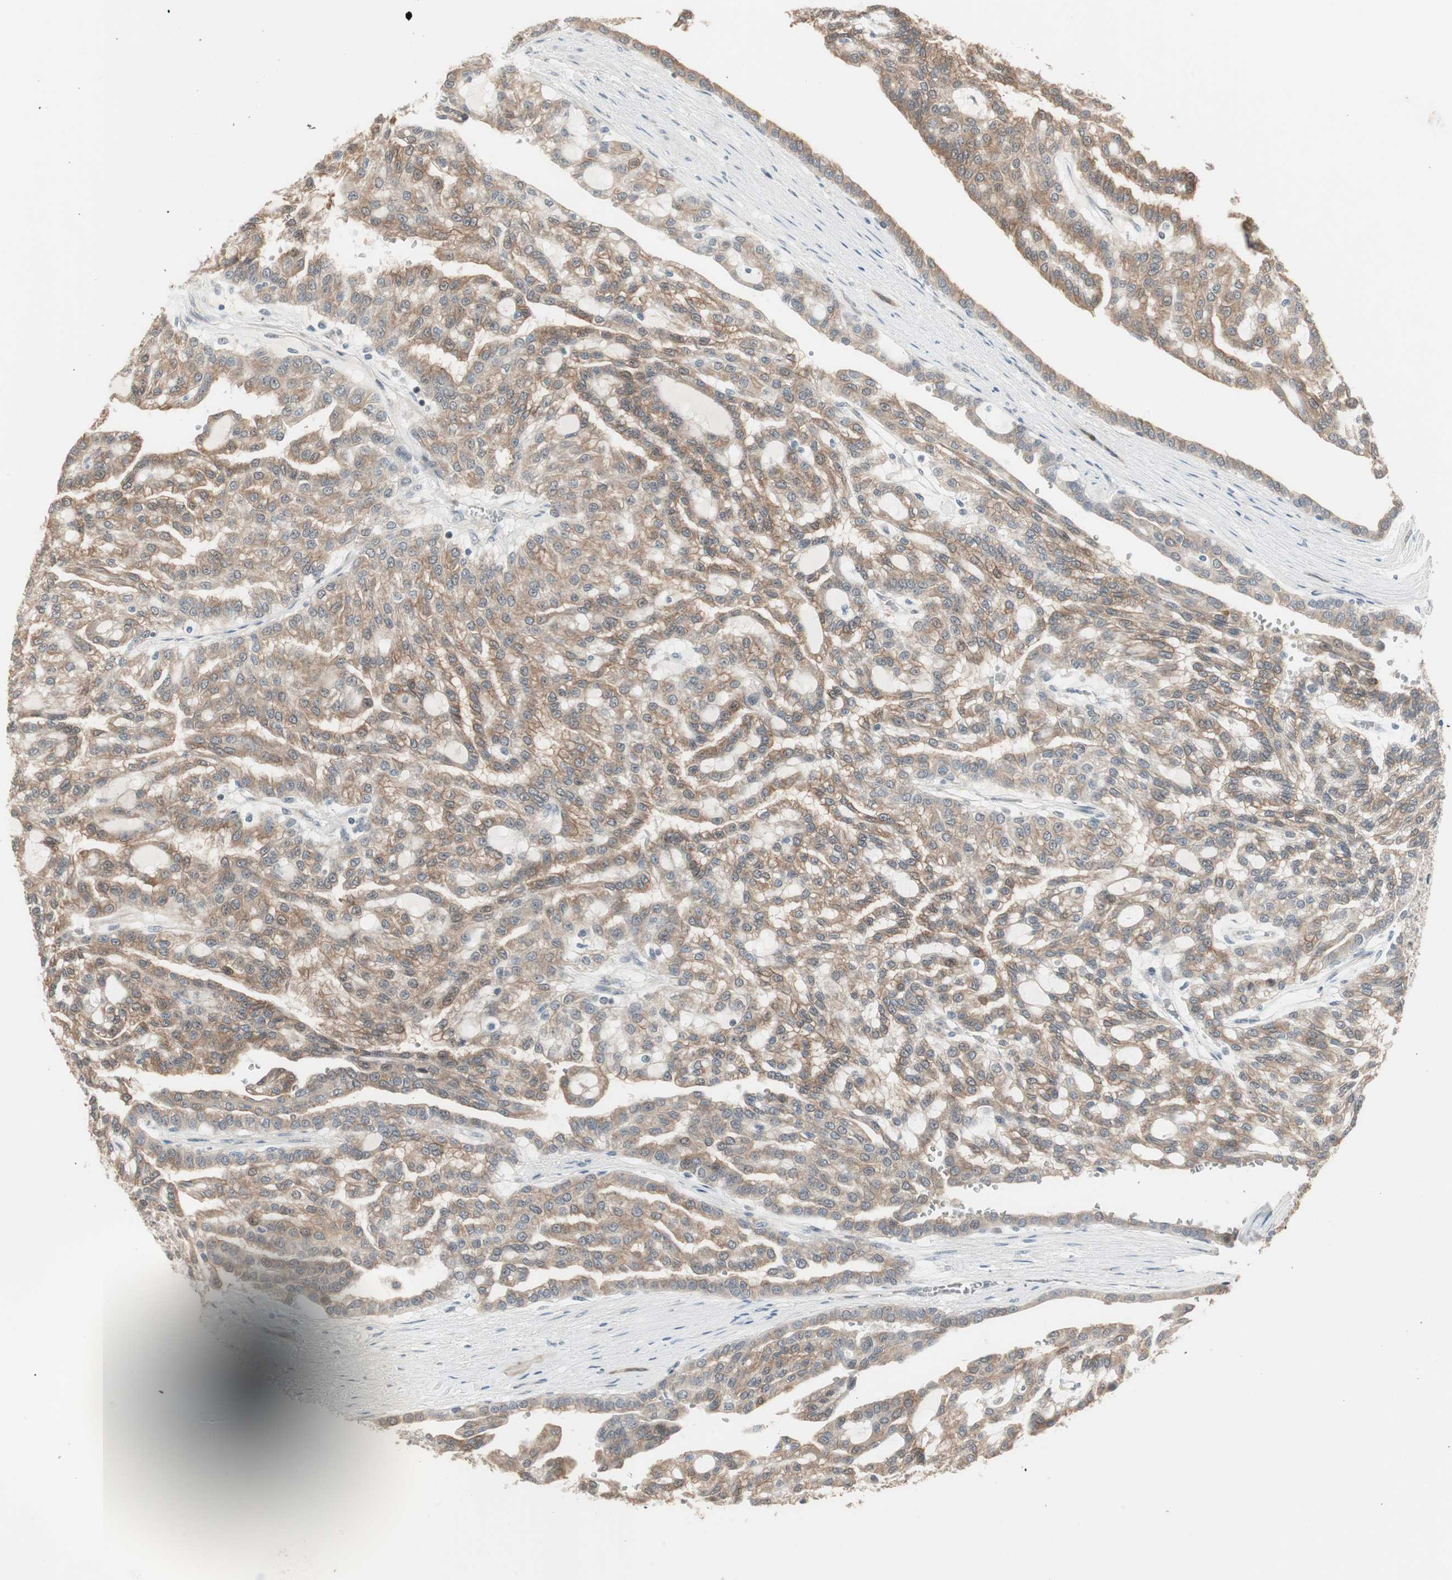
{"staining": {"intensity": "moderate", "quantity": ">75%", "location": "cytoplasmic/membranous,nuclear"}, "tissue": "renal cancer", "cell_type": "Tumor cells", "image_type": "cancer", "snomed": [{"axis": "morphology", "description": "Adenocarcinoma, NOS"}, {"axis": "topography", "description": "Kidney"}], "caption": "Moderate cytoplasmic/membranous and nuclear protein staining is present in about >75% of tumor cells in renal adenocarcinoma. Nuclei are stained in blue.", "gene": "PDZK1", "patient": {"sex": "male", "age": 63}}